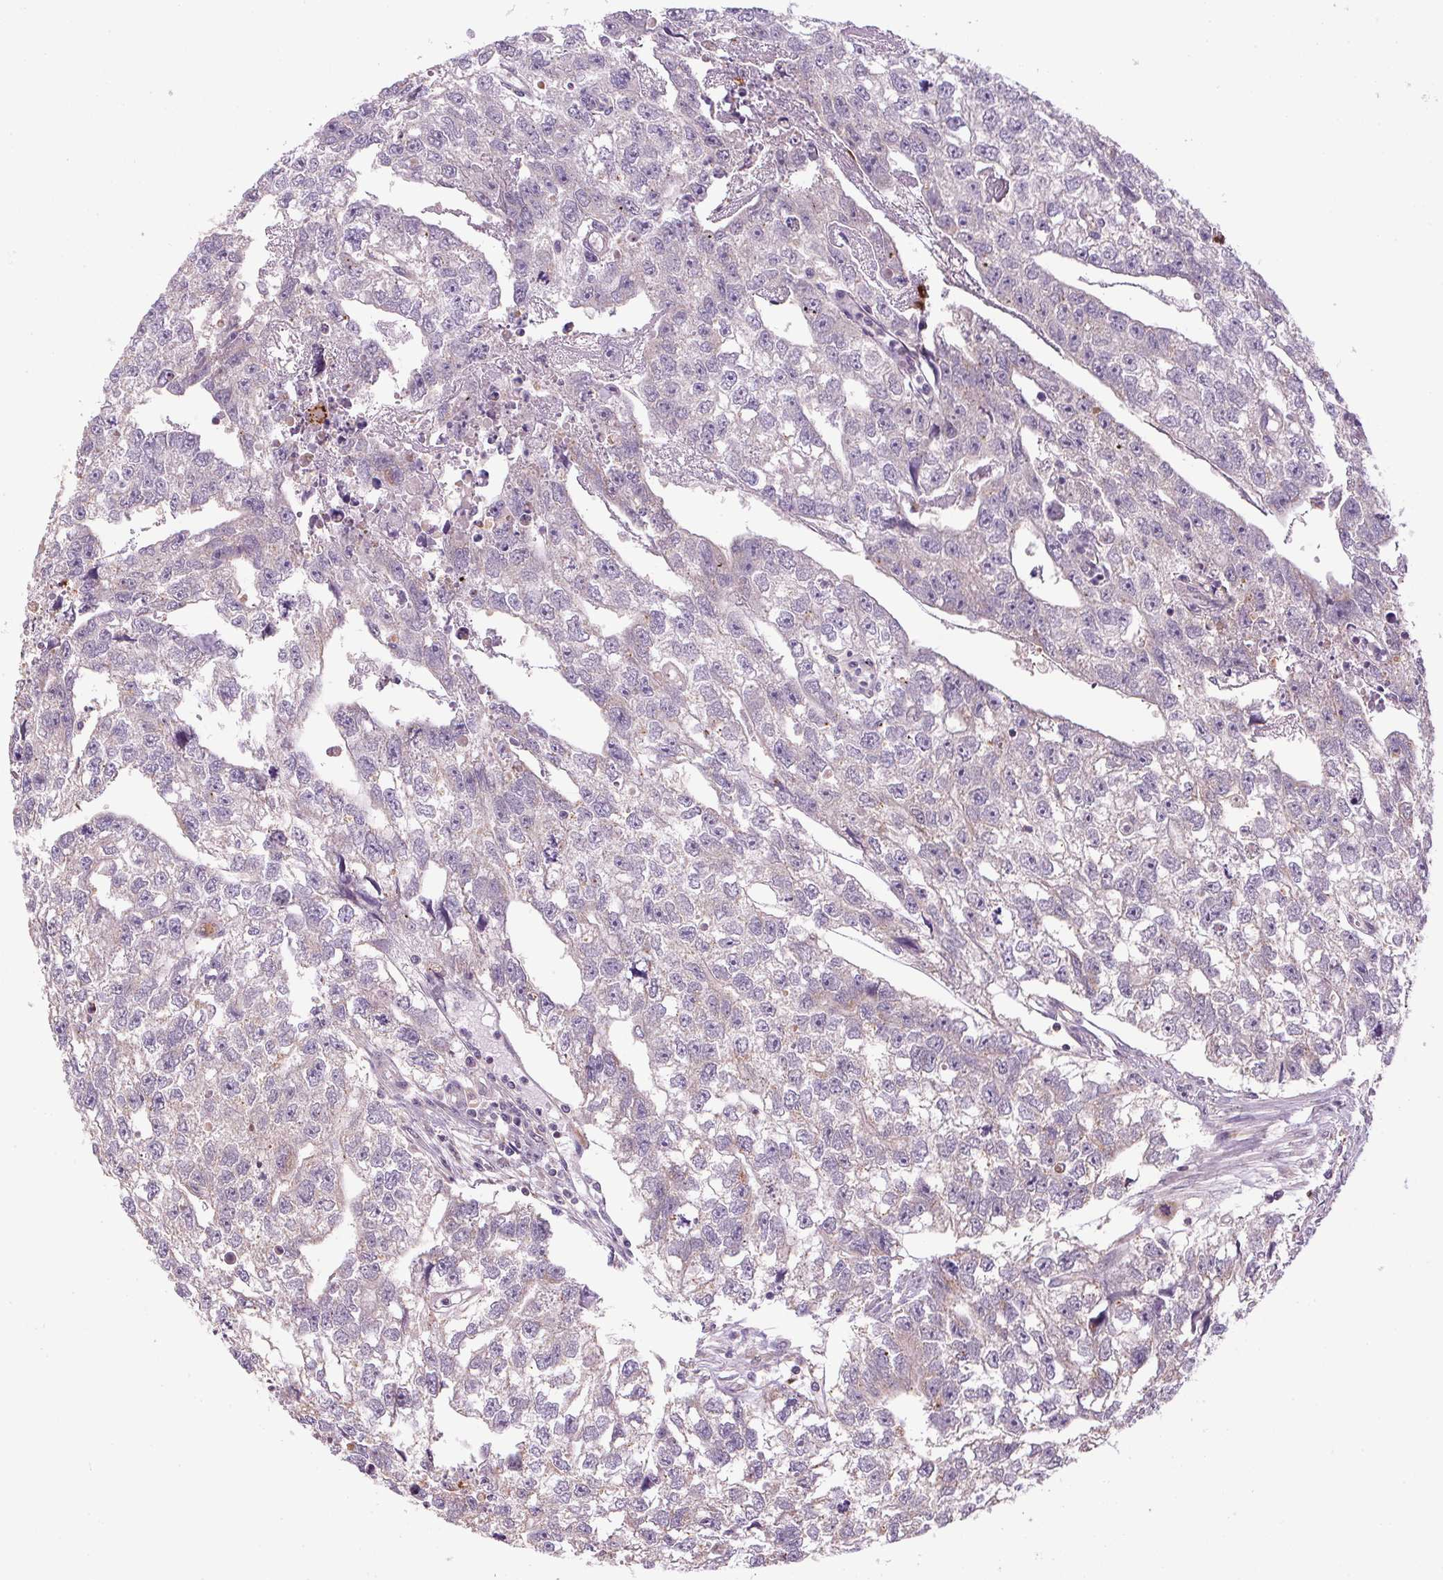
{"staining": {"intensity": "negative", "quantity": "none", "location": "none"}, "tissue": "testis cancer", "cell_type": "Tumor cells", "image_type": "cancer", "snomed": [{"axis": "morphology", "description": "Carcinoma, Embryonal, NOS"}, {"axis": "morphology", "description": "Teratoma, malignant, NOS"}, {"axis": "topography", "description": "Testis"}], "caption": "Immunohistochemistry (IHC) micrograph of neoplastic tissue: human testis cancer (teratoma (malignant)) stained with DAB (3,3'-diaminobenzidine) shows no significant protein positivity in tumor cells.", "gene": "ADH5", "patient": {"sex": "male", "age": 44}}